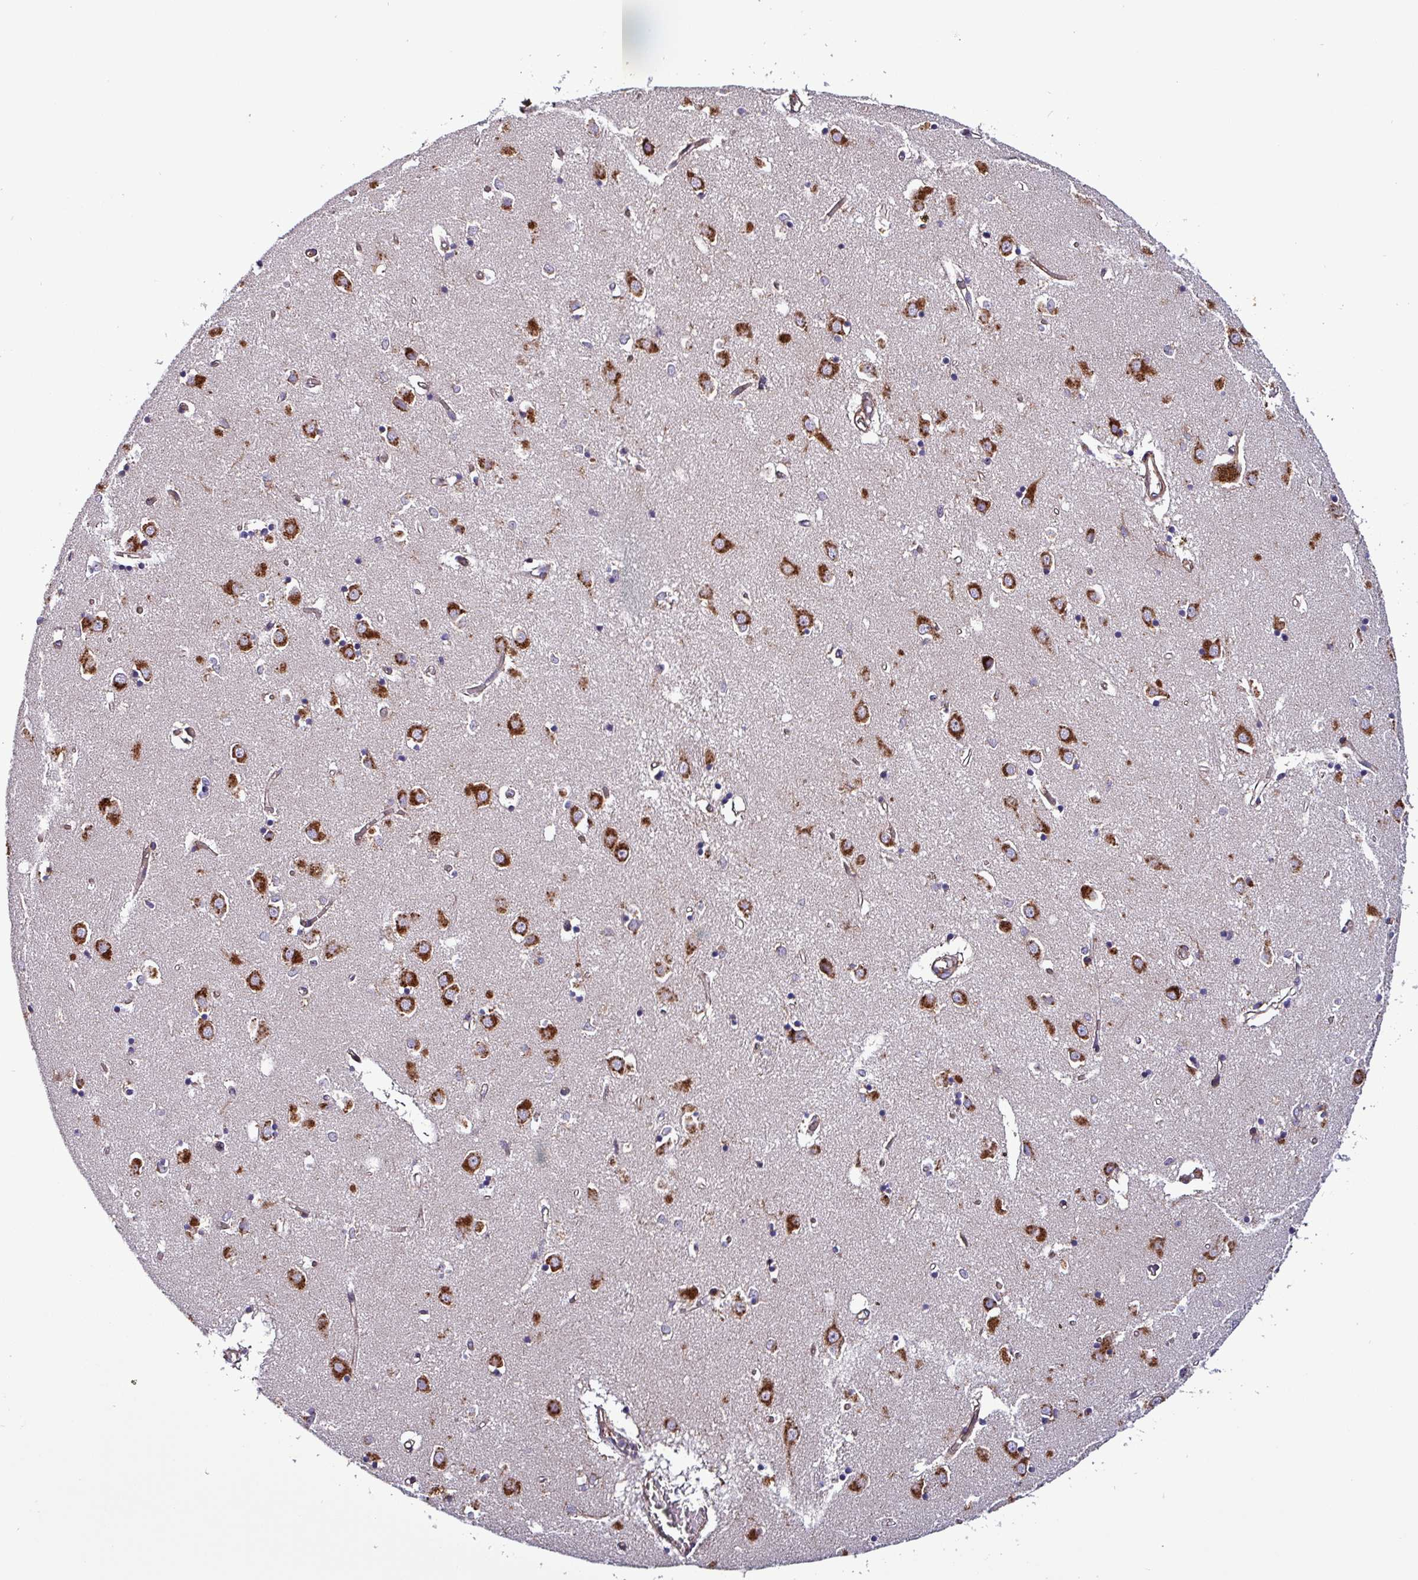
{"staining": {"intensity": "strong", "quantity": "25%-75%", "location": "cytoplasmic/membranous"}, "tissue": "caudate", "cell_type": "Glial cells", "image_type": "normal", "snomed": [{"axis": "morphology", "description": "Normal tissue, NOS"}, {"axis": "topography", "description": "Lateral ventricle wall"}], "caption": "Caudate stained with DAB immunohistochemistry demonstrates high levels of strong cytoplasmic/membranous staining in approximately 25%-75% of glial cells. The staining was performed using DAB (3,3'-diaminobenzidine) to visualize the protein expression in brown, while the nuclei were stained in blue with hematoxylin (Magnification: 20x).", "gene": "VAMP4", "patient": {"sex": "male", "age": 70}}